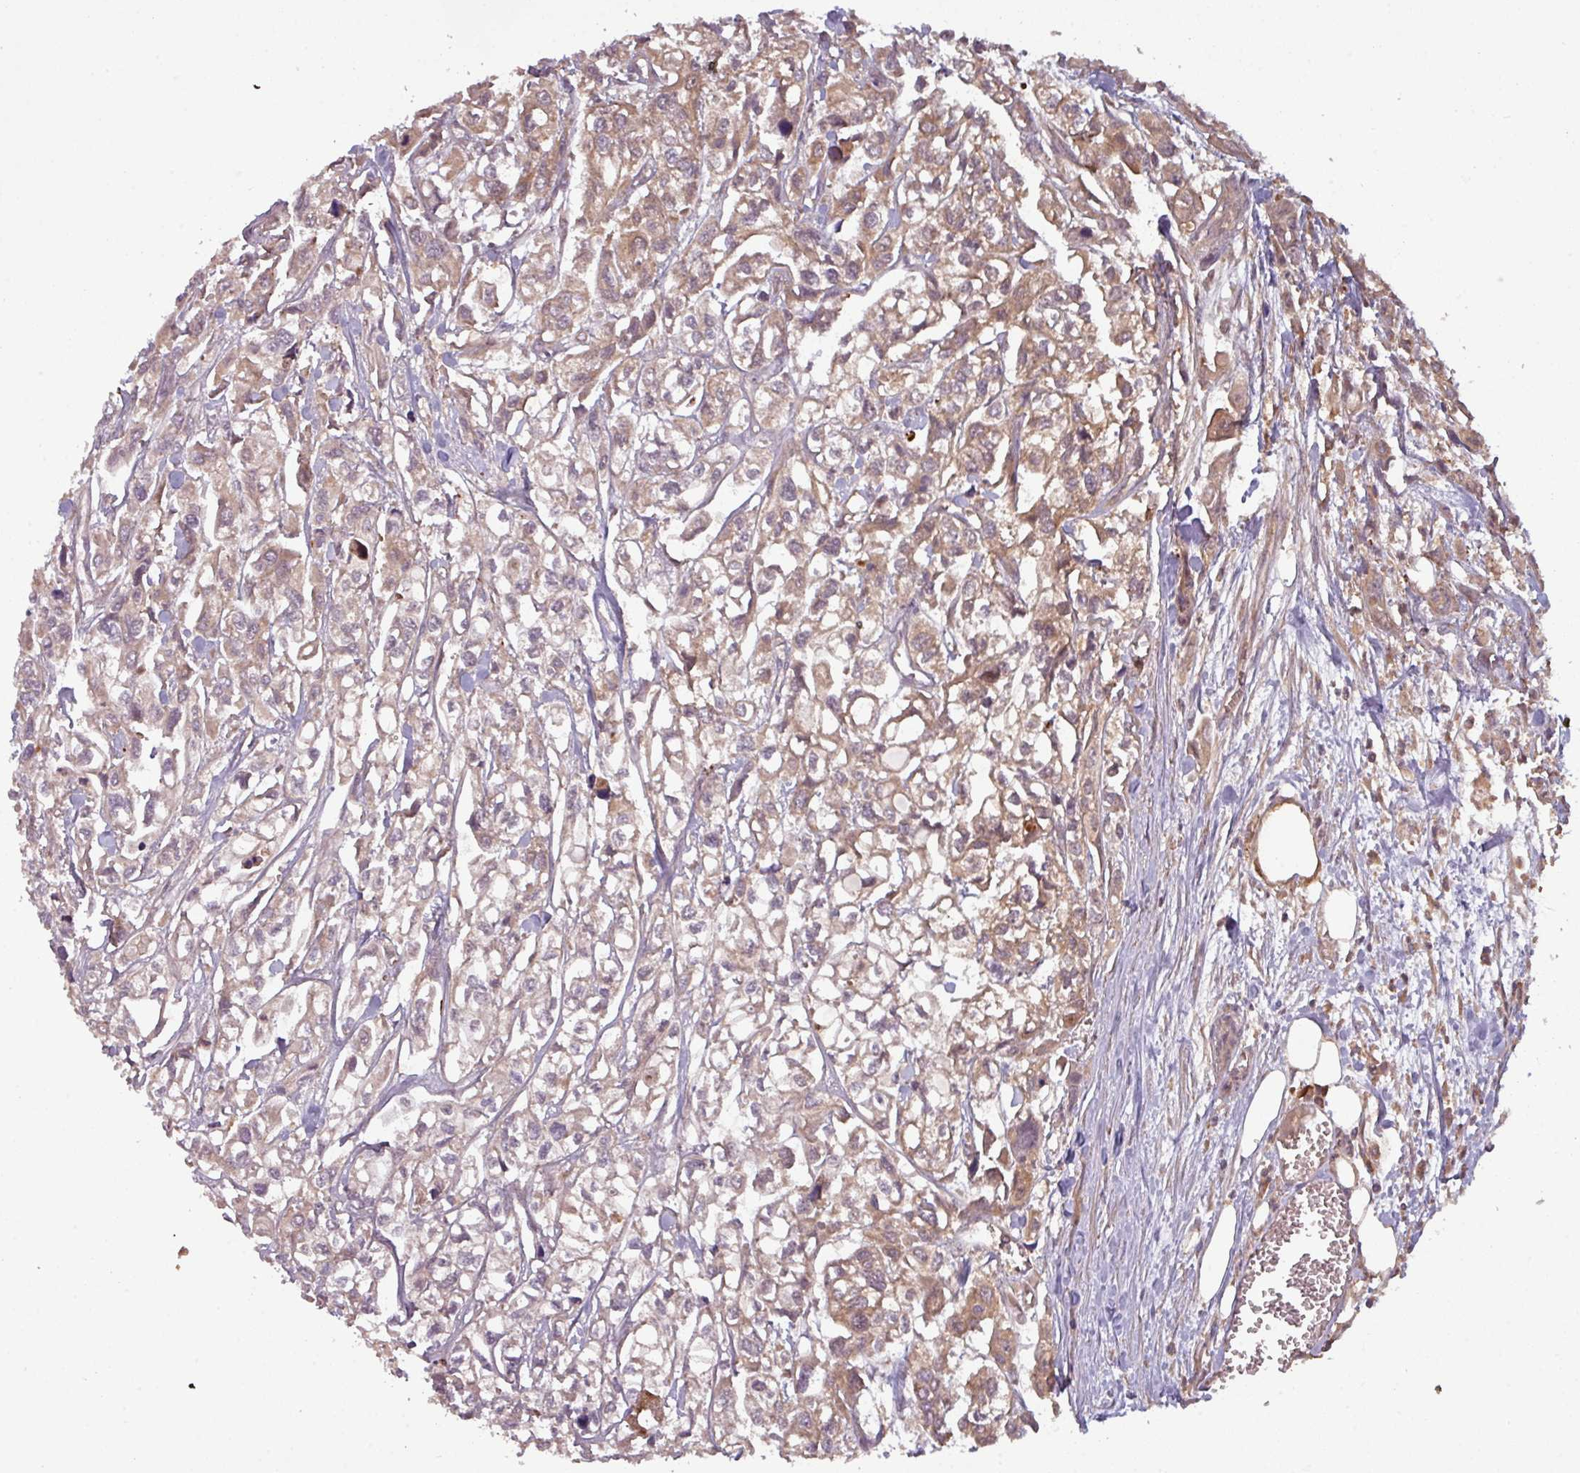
{"staining": {"intensity": "moderate", "quantity": ">75%", "location": "cytoplasmic/membranous"}, "tissue": "urothelial cancer", "cell_type": "Tumor cells", "image_type": "cancer", "snomed": [{"axis": "morphology", "description": "Urothelial carcinoma, High grade"}, {"axis": "topography", "description": "Urinary bladder"}], "caption": "There is medium levels of moderate cytoplasmic/membranous expression in tumor cells of urothelial cancer, as demonstrated by immunohistochemical staining (brown color).", "gene": "GSKIP", "patient": {"sex": "male", "age": 67}}